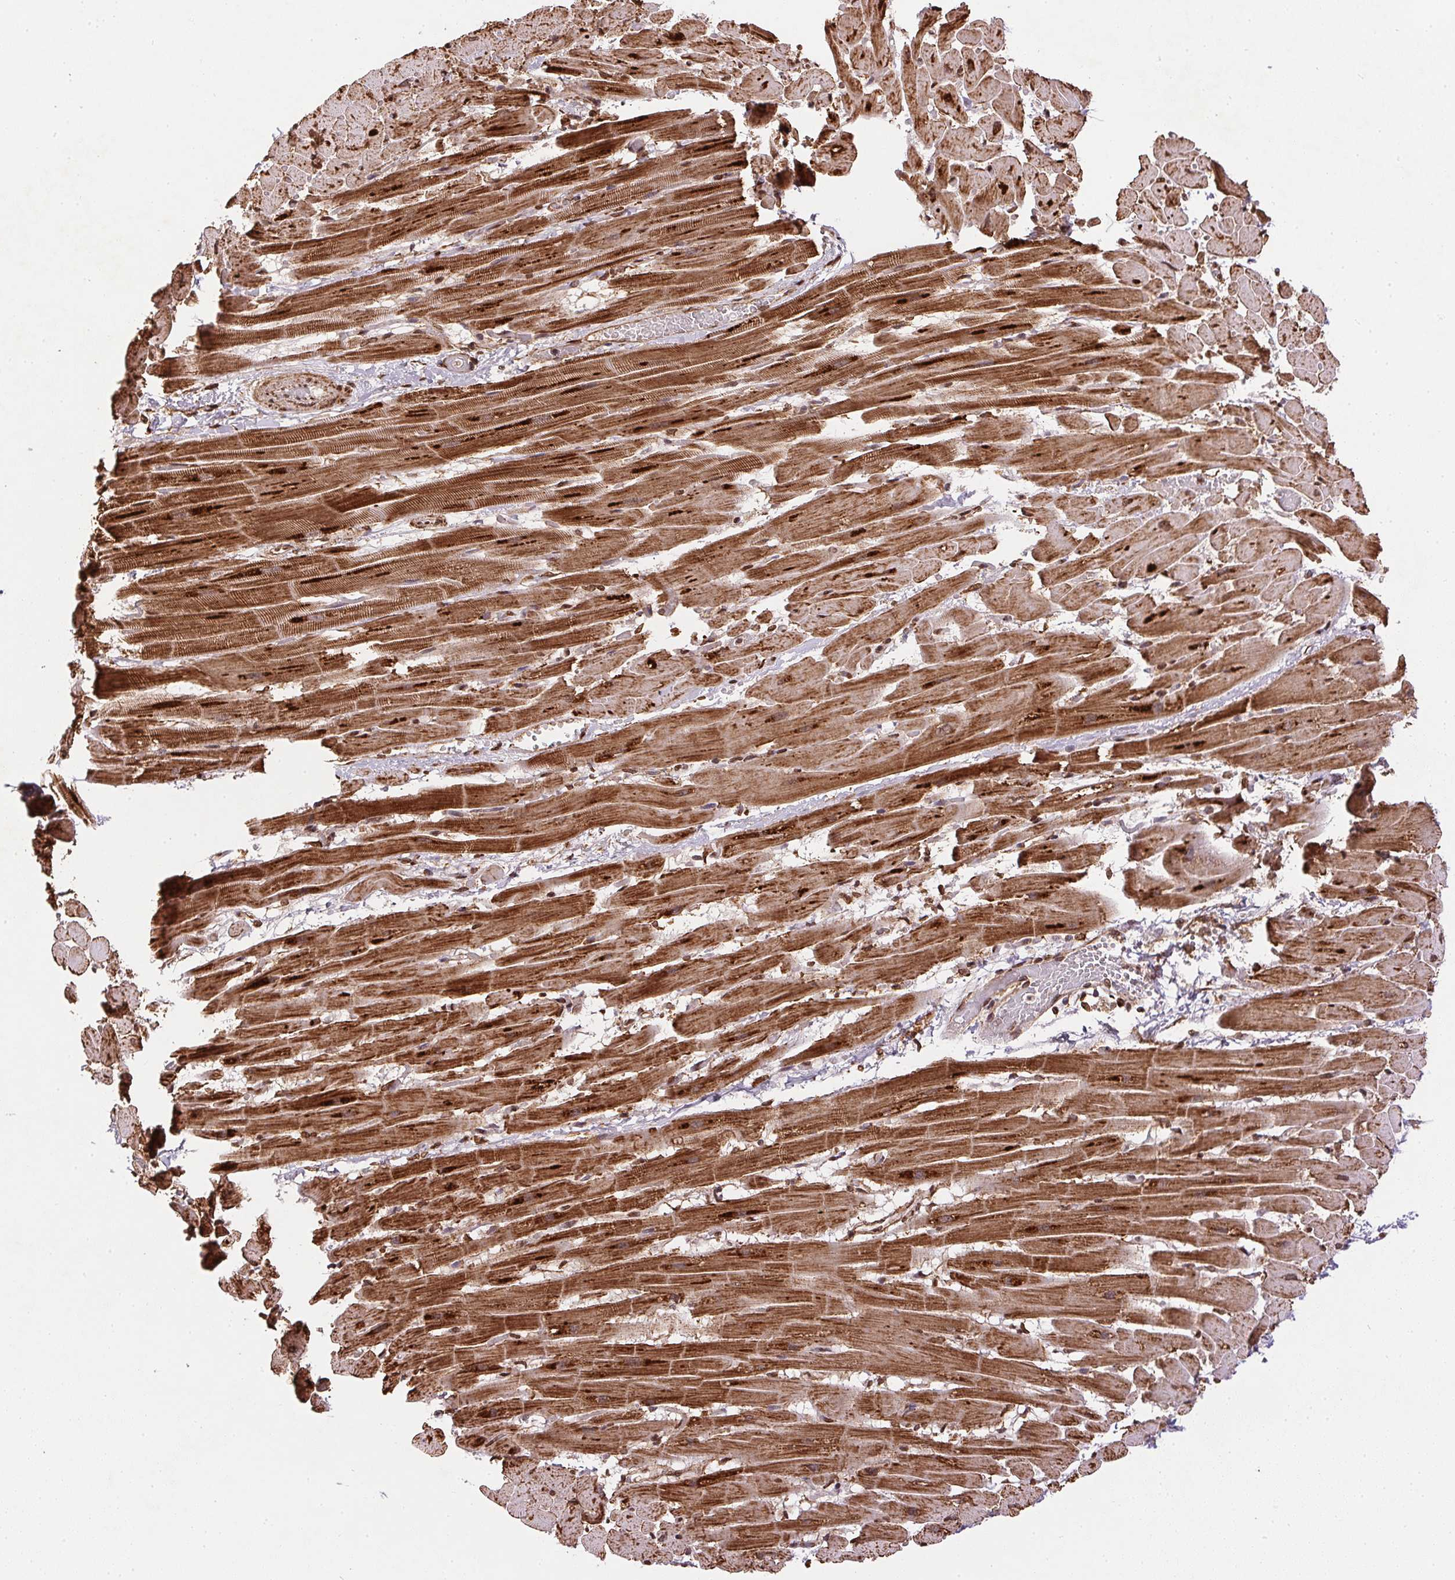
{"staining": {"intensity": "strong", "quantity": ">75%", "location": "cytoplasmic/membranous"}, "tissue": "heart muscle", "cell_type": "Cardiomyocytes", "image_type": "normal", "snomed": [{"axis": "morphology", "description": "Normal tissue, NOS"}, {"axis": "topography", "description": "Heart"}], "caption": "Cardiomyocytes exhibit strong cytoplasmic/membranous positivity in approximately >75% of cells in unremarkable heart muscle. The staining was performed using DAB (3,3'-diaminobenzidine), with brown indicating positive protein expression. Nuclei are stained blue with hematoxylin.", "gene": "SPRED2", "patient": {"sex": "male", "age": 37}}